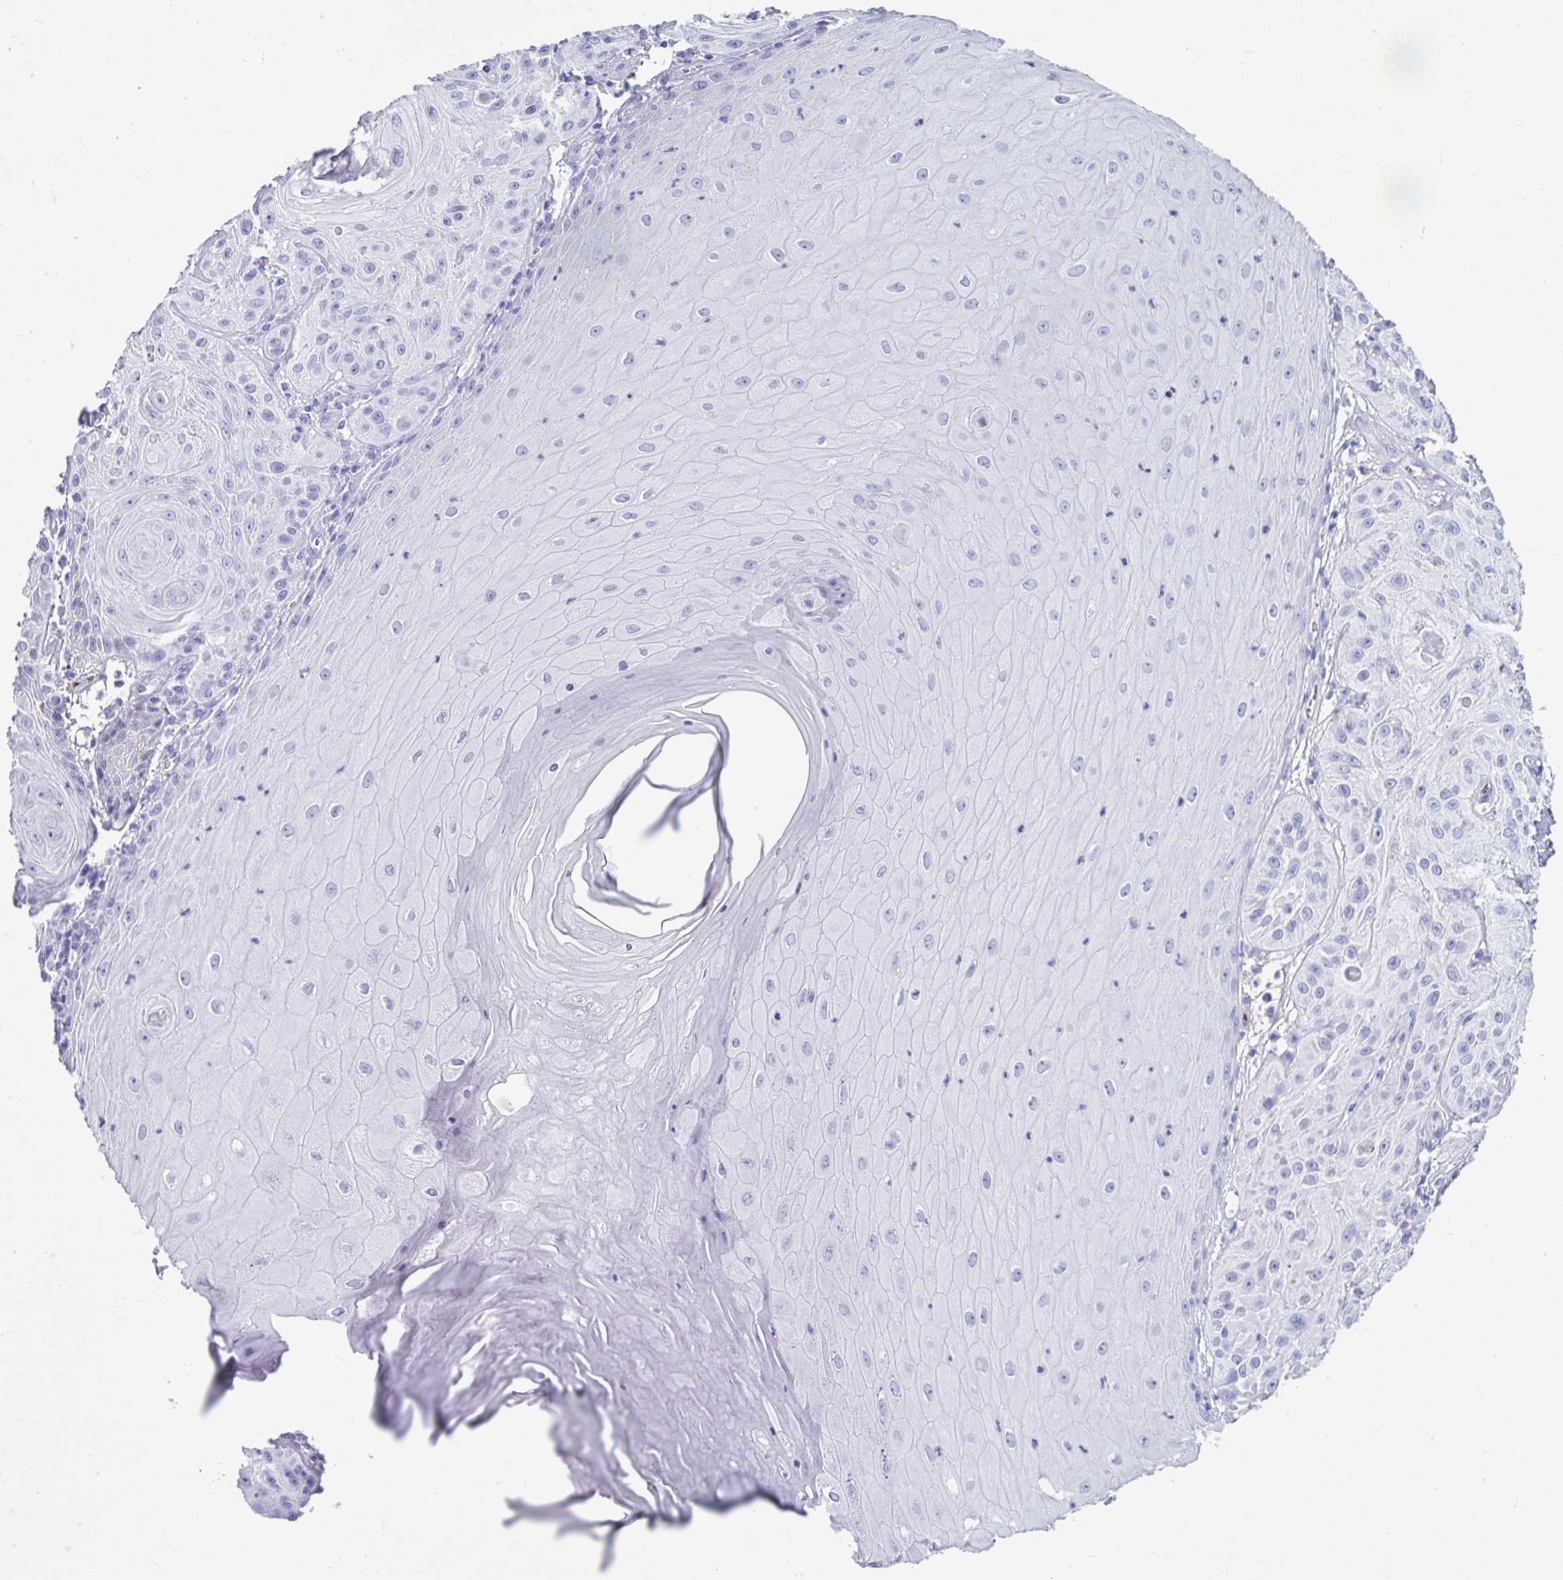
{"staining": {"intensity": "negative", "quantity": "none", "location": "none"}, "tissue": "skin cancer", "cell_type": "Tumor cells", "image_type": "cancer", "snomed": [{"axis": "morphology", "description": "Squamous cell carcinoma, NOS"}, {"axis": "topography", "description": "Skin"}], "caption": "This micrograph is of squamous cell carcinoma (skin) stained with immunohistochemistry (IHC) to label a protein in brown with the nuclei are counter-stained blue. There is no expression in tumor cells.", "gene": "SMIM9", "patient": {"sex": "male", "age": 85}}